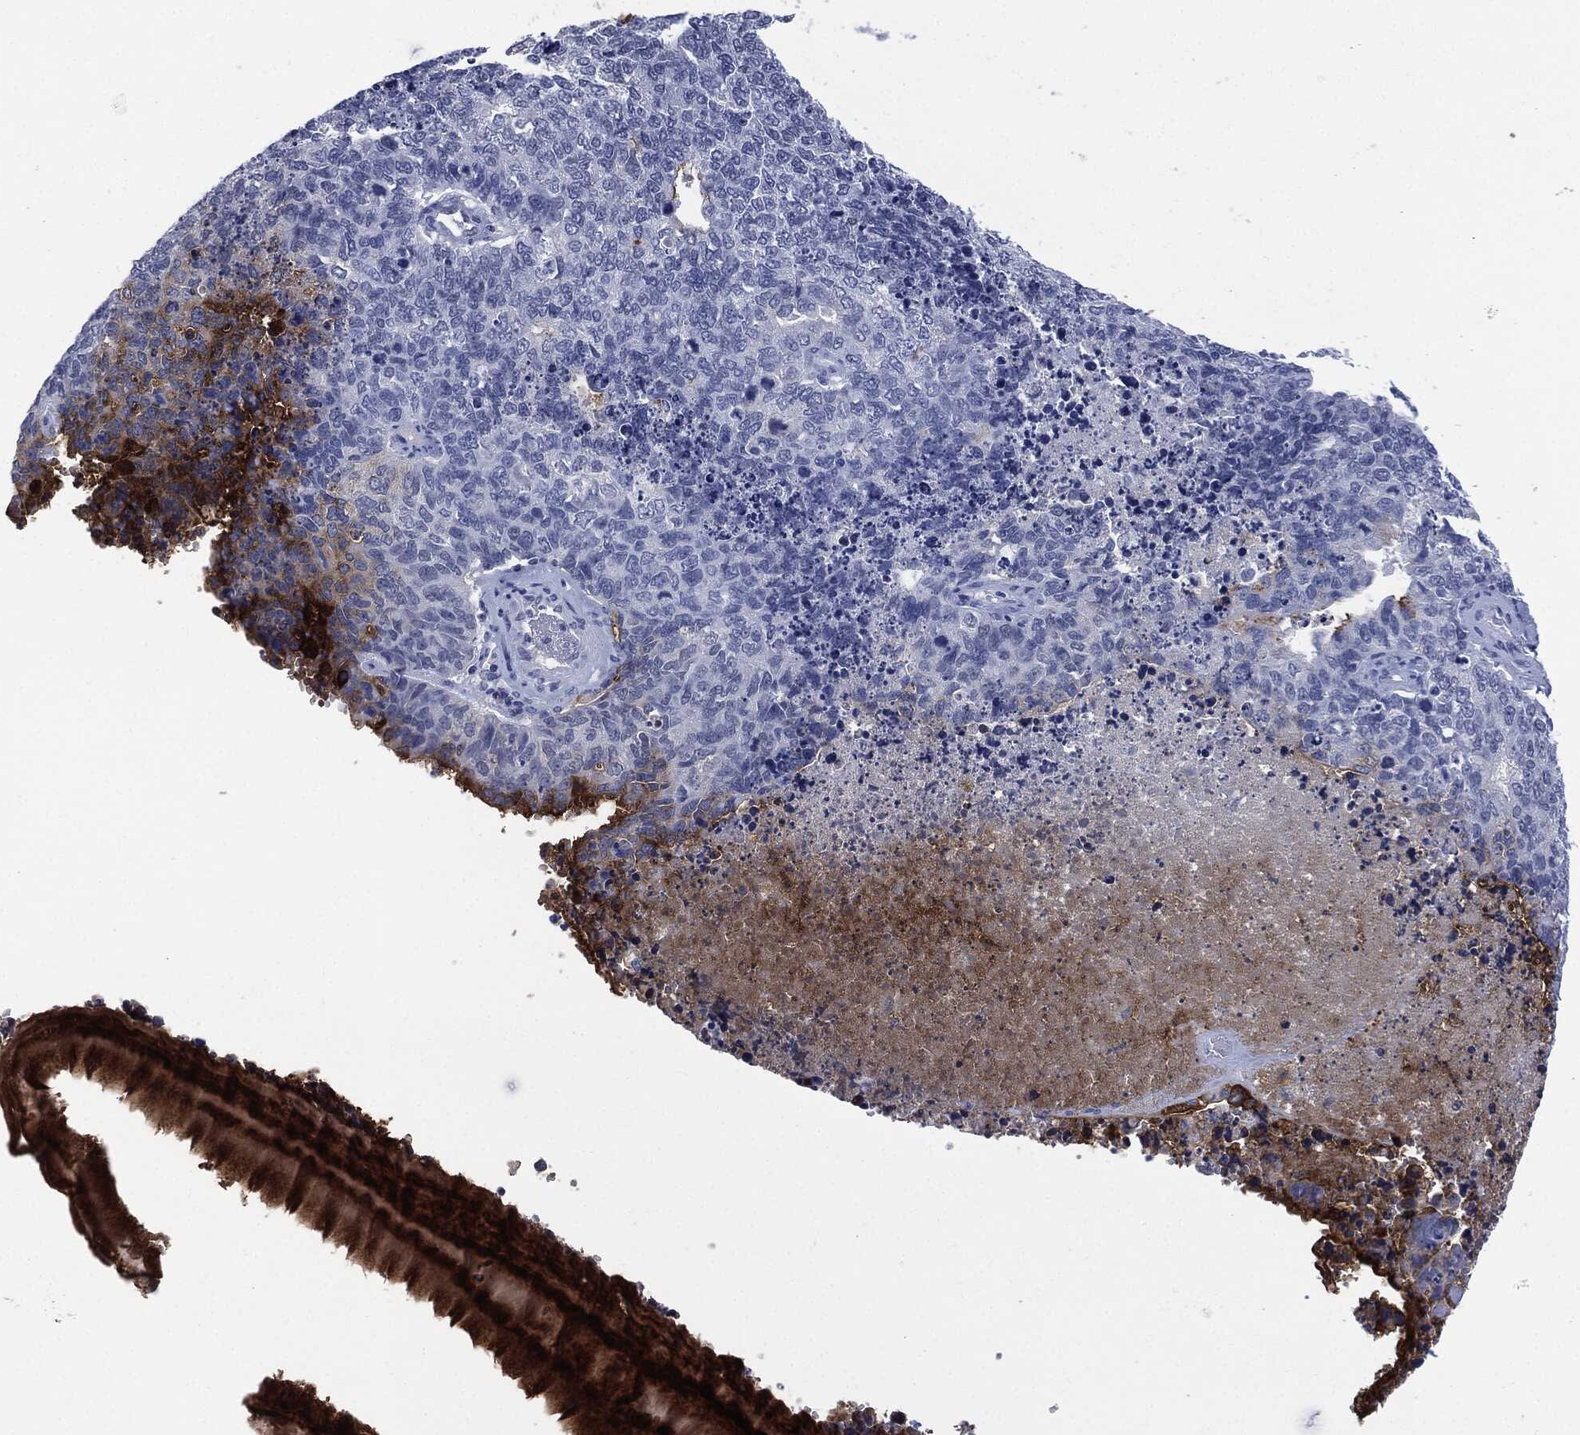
{"staining": {"intensity": "strong", "quantity": "<25%", "location": "cytoplasmic/membranous"}, "tissue": "cervical cancer", "cell_type": "Tumor cells", "image_type": "cancer", "snomed": [{"axis": "morphology", "description": "Squamous cell carcinoma, NOS"}, {"axis": "topography", "description": "Cervix"}], "caption": "High-power microscopy captured an IHC image of cervical cancer, revealing strong cytoplasmic/membranous positivity in approximately <25% of tumor cells.", "gene": "MUC16", "patient": {"sex": "female", "age": 63}}